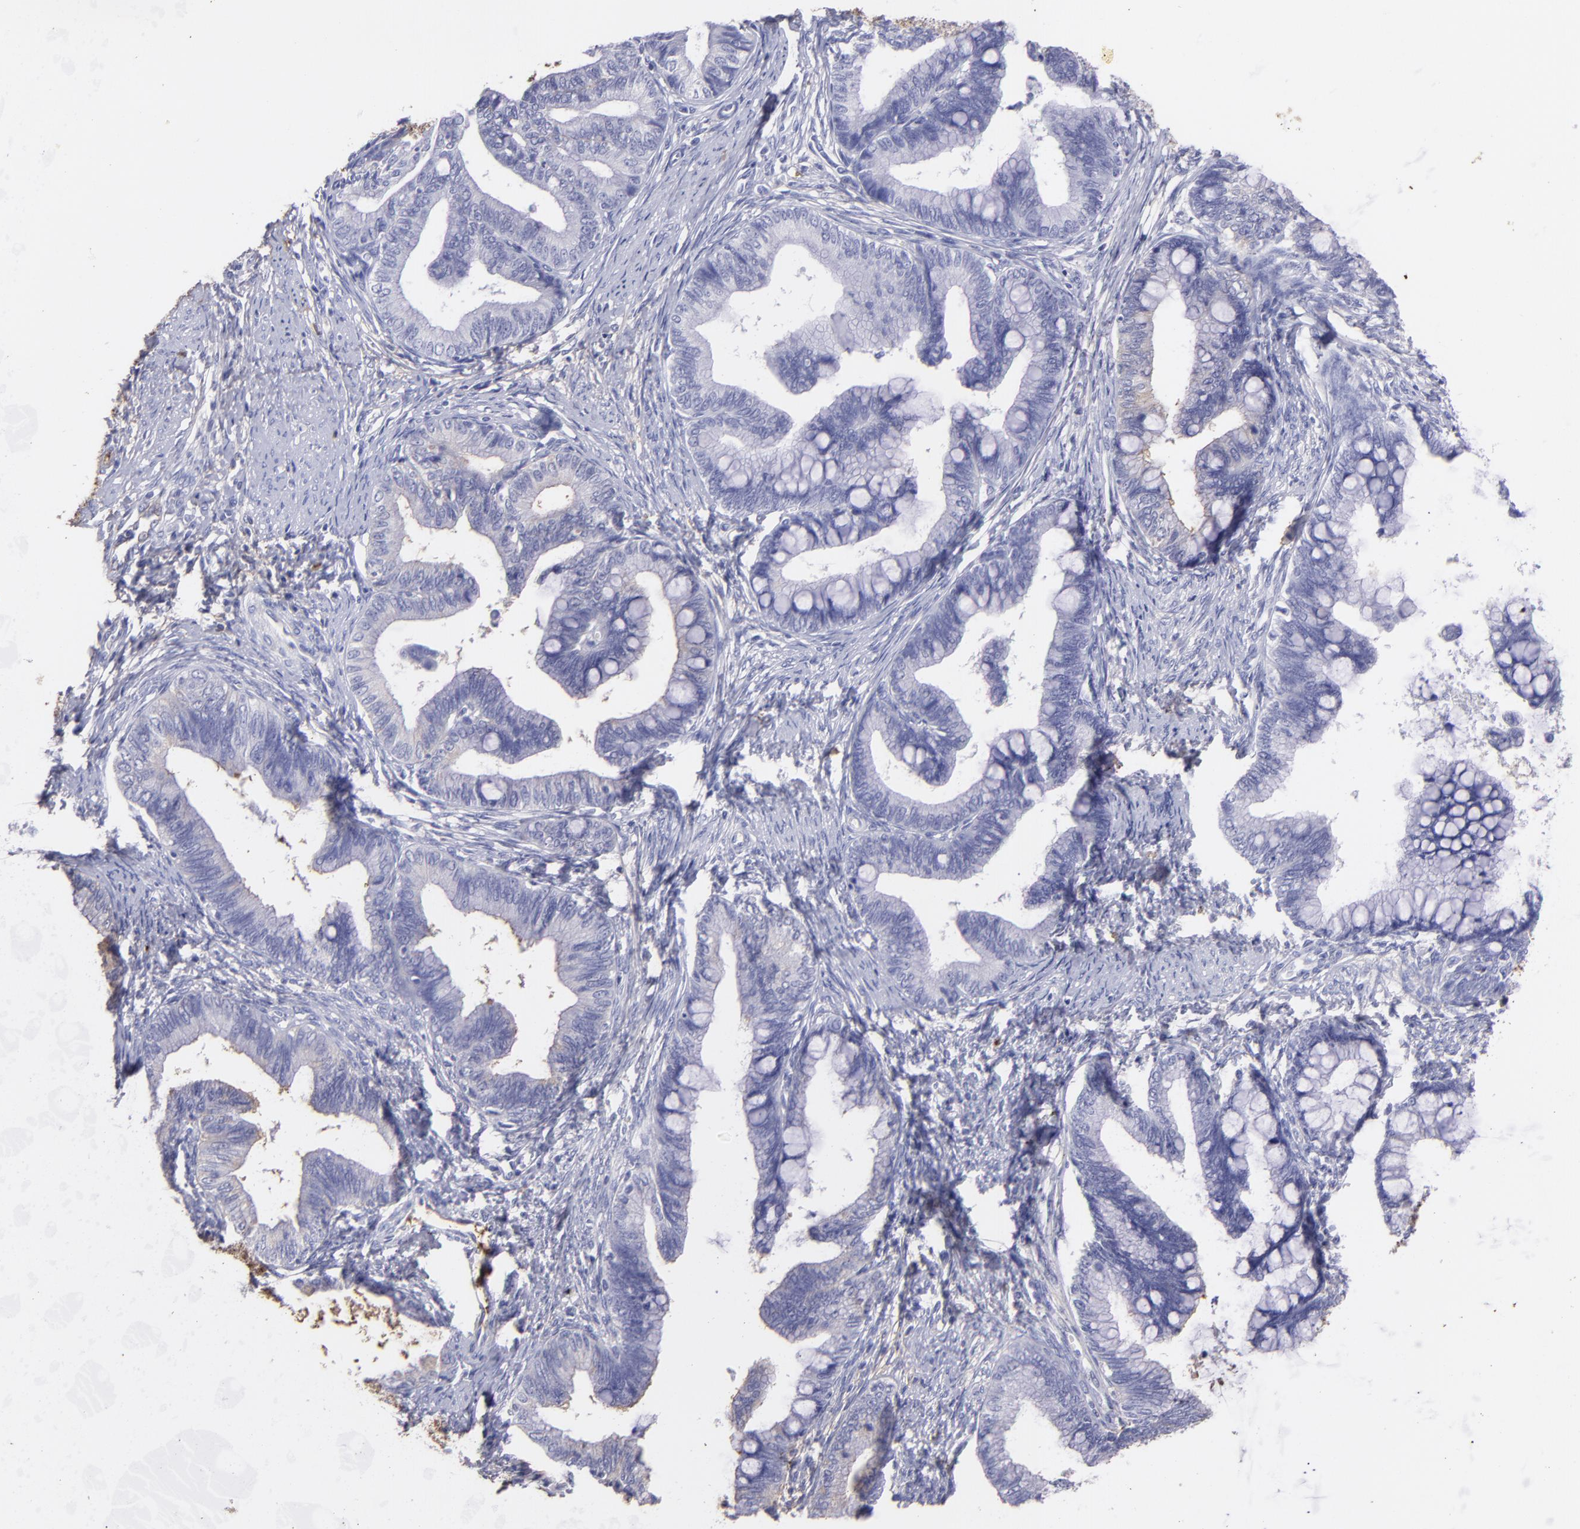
{"staining": {"intensity": "negative", "quantity": "none", "location": "none"}, "tissue": "cervical cancer", "cell_type": "Tumor cells", "image_type": "cancer", "snomed": [{"axis": "morphology", "description": "Adenocarcinoma, NOS"}, {"axis": "topography", "description": "Cervix"}], "caption": "High magnification brightfield microscopy of adenocarcinoma (cervical) stained with DAB (brown) and counterstained with hematoxylin (blue): tumor cells show no significant expression.", "gene": "FGB", "patient": {"sex": "female", "age": 36}}